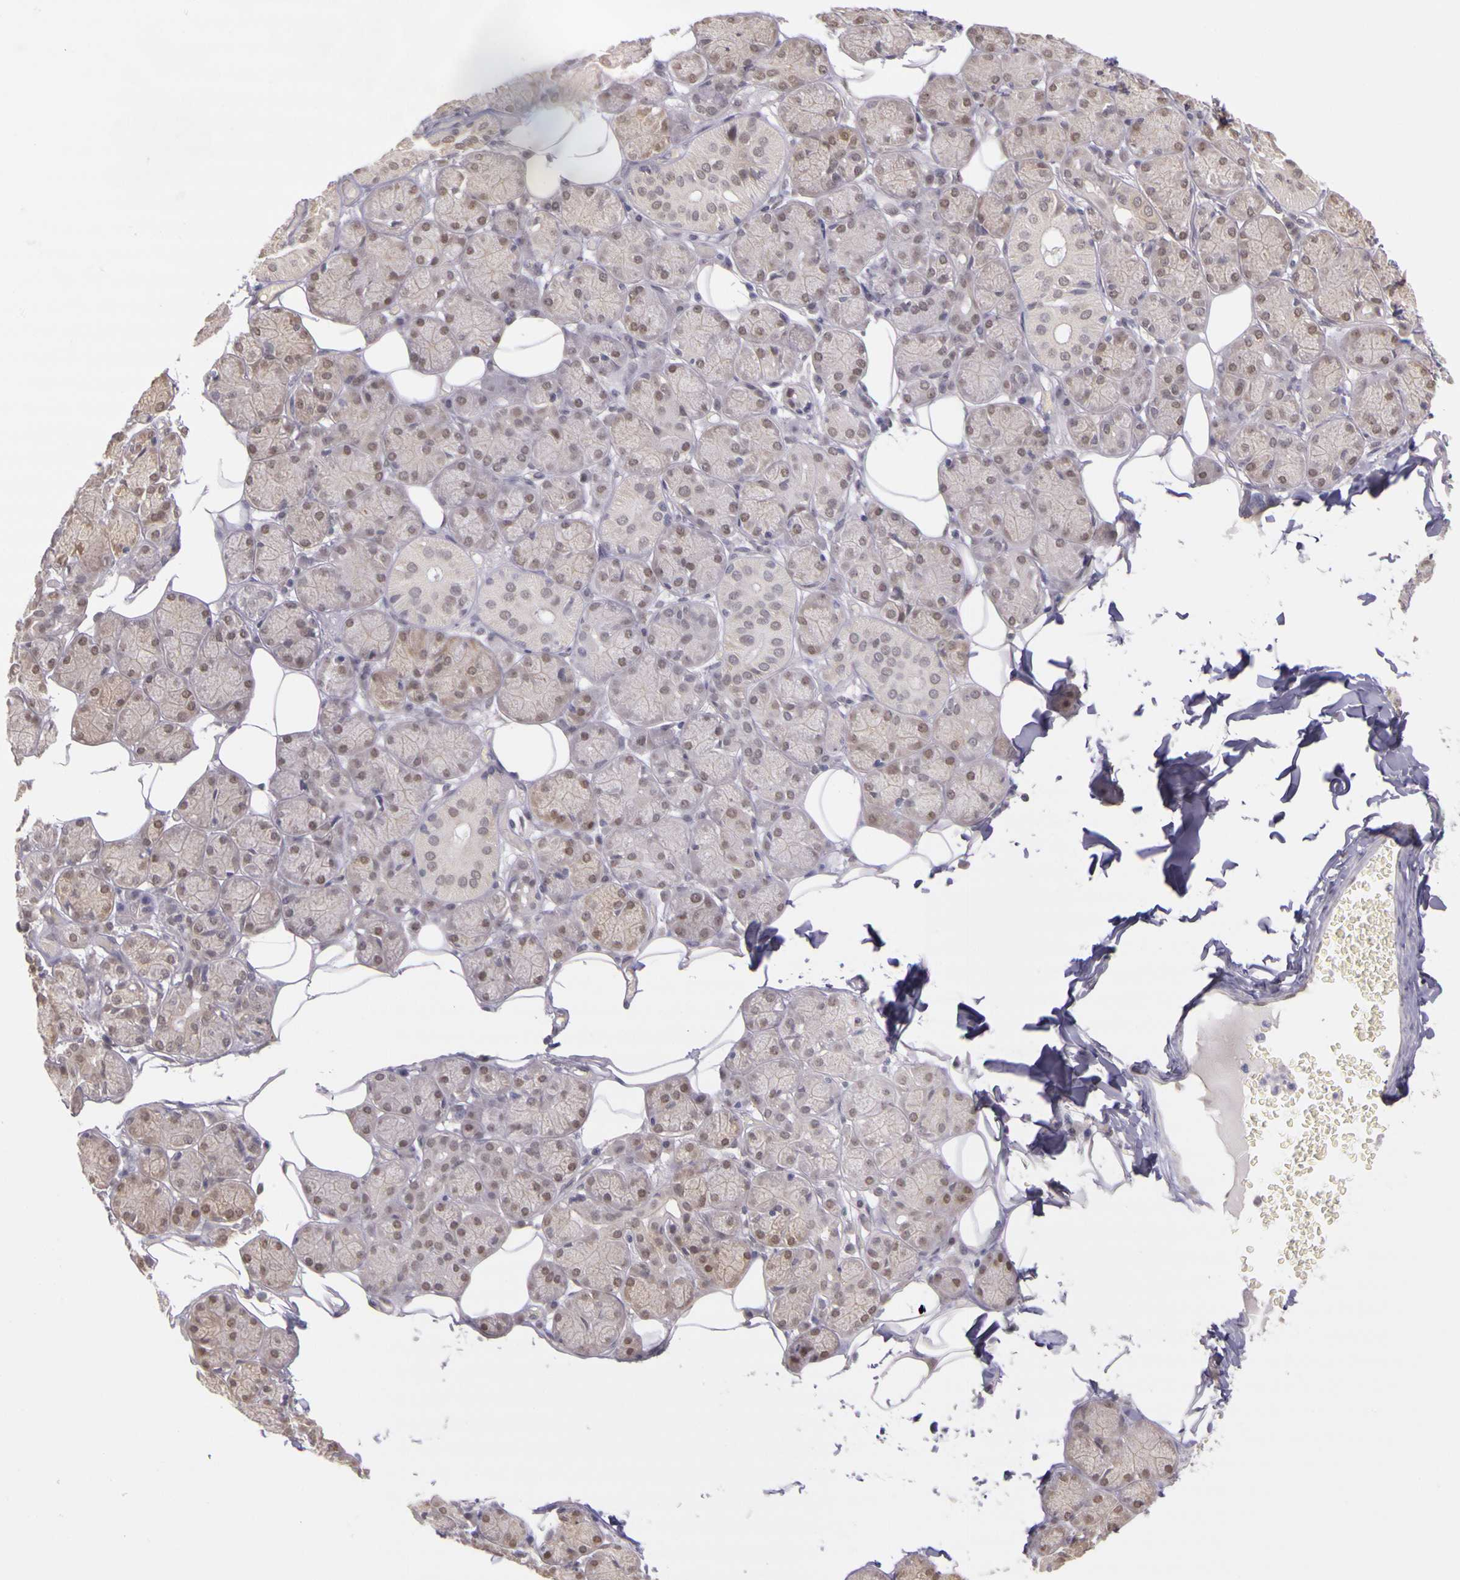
{"staining": {"intensity": "weak", "quantity": ">75%", "location": "nuclear"}, "tissue": "salivary gland", "cell_type": "Glandular cells", "image_type": "normal", "snomed": [{"axis": "morphology", "description": "Normal tissue, NOS"}, {"axis": "topography", "description": "Salivary gland"}], "caption": "About >75% of glandular cells in benign human salivary gland exhibit weak nuclear protein staining as visualized by brown immunohistochemical staining.", "gene": "WDR13", "patient": {"sex": "male", "age": 54}}